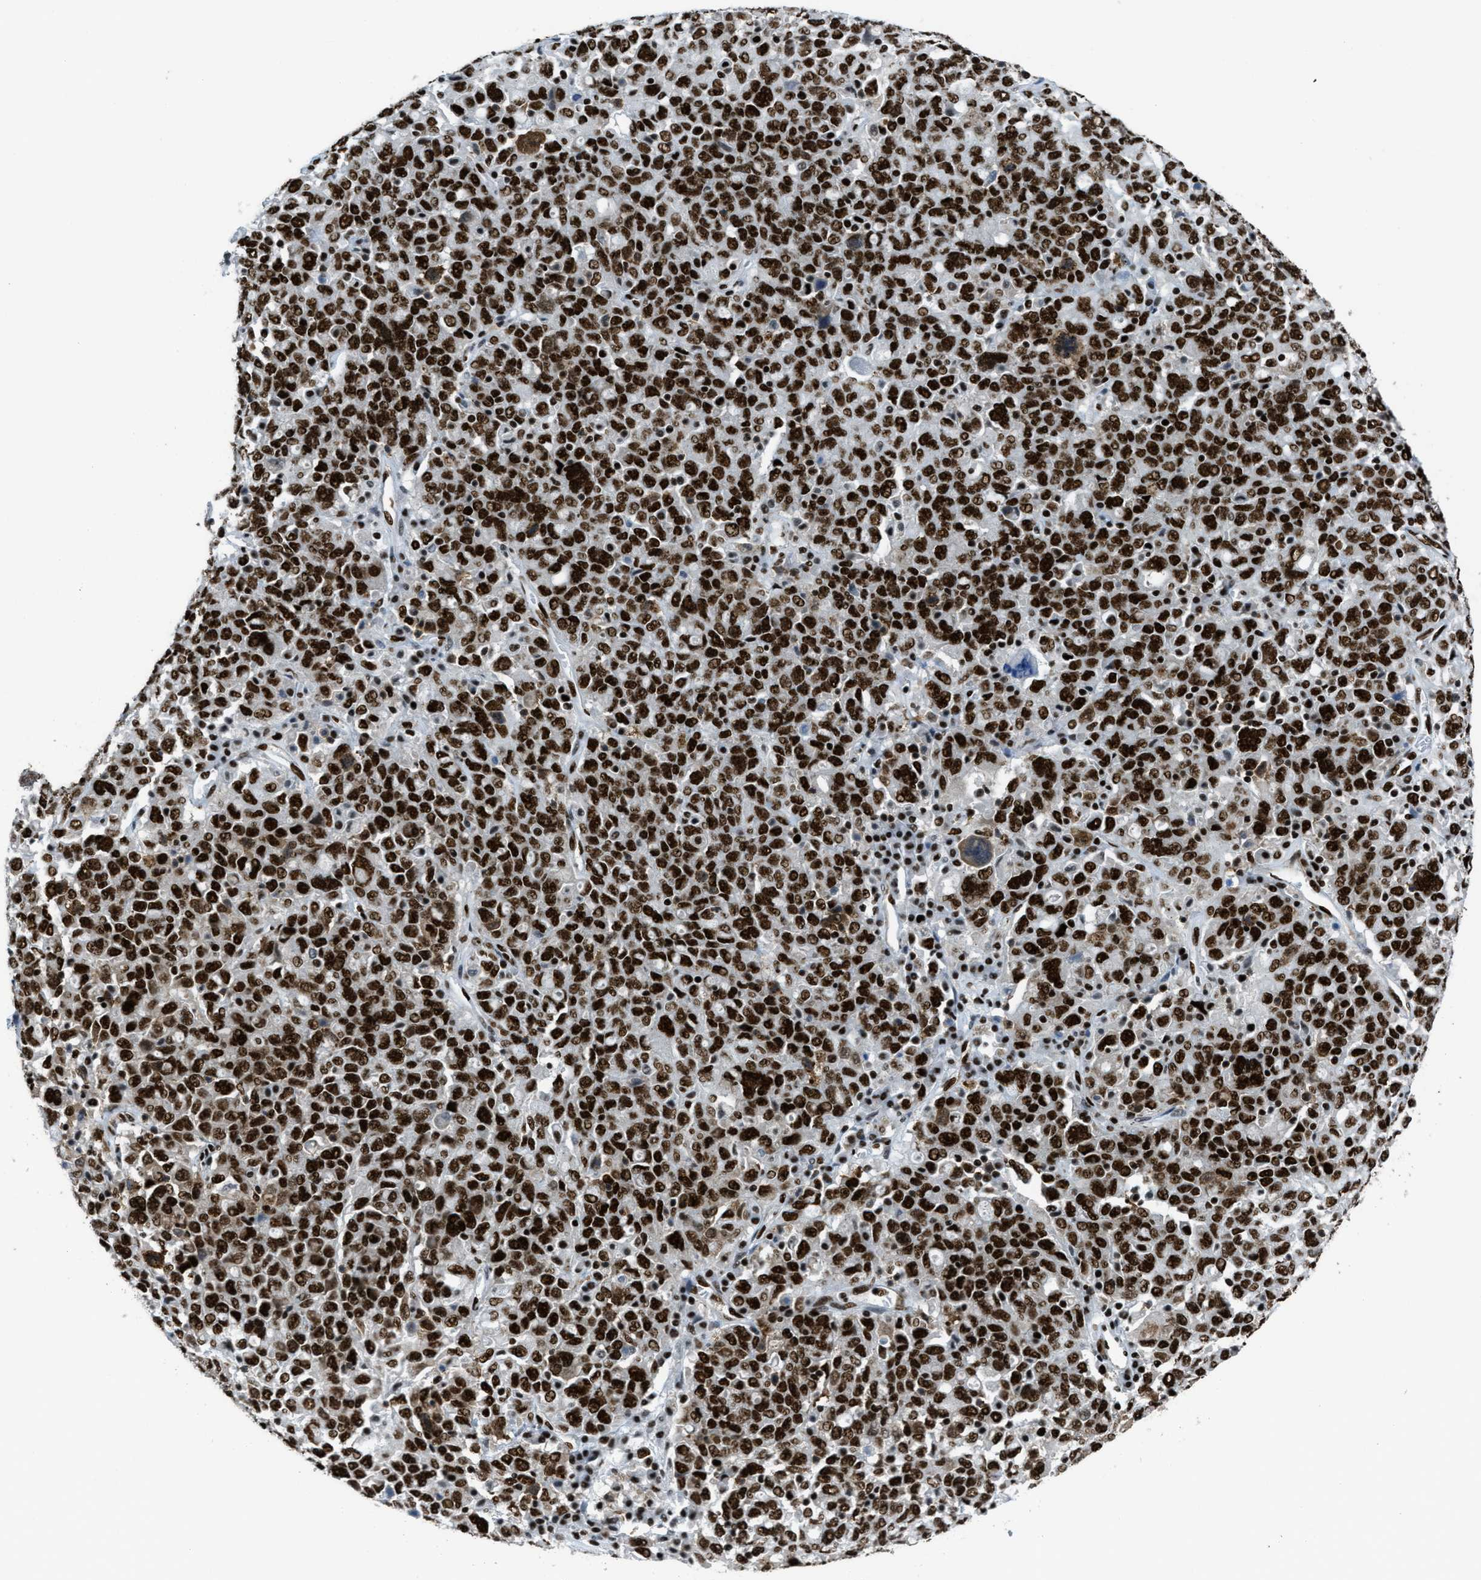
{"staining": {"intensity": "strong", "quantity": ">75%", "location": "cytoplasmic/membranous,nuclear"}, "tissue": "ovarian cancer", "cell_type": "Tumor cells", "image_type": "cancer", "snomed": [{"axis": "morphology", "description": "Carcinoma, endometroid"}, {"axis": "topography", "description": "Ovary"}], "caption": "About >75% of tumor cells in human ovarian cancer (endometroid carcinoma) reveal strong cytoplasmic/membranous and nuclear protein staining as visualized by brown immunohistochemical staining.", "gene": "ZNF207", "patient": {"sex": "female", "age": 62}}